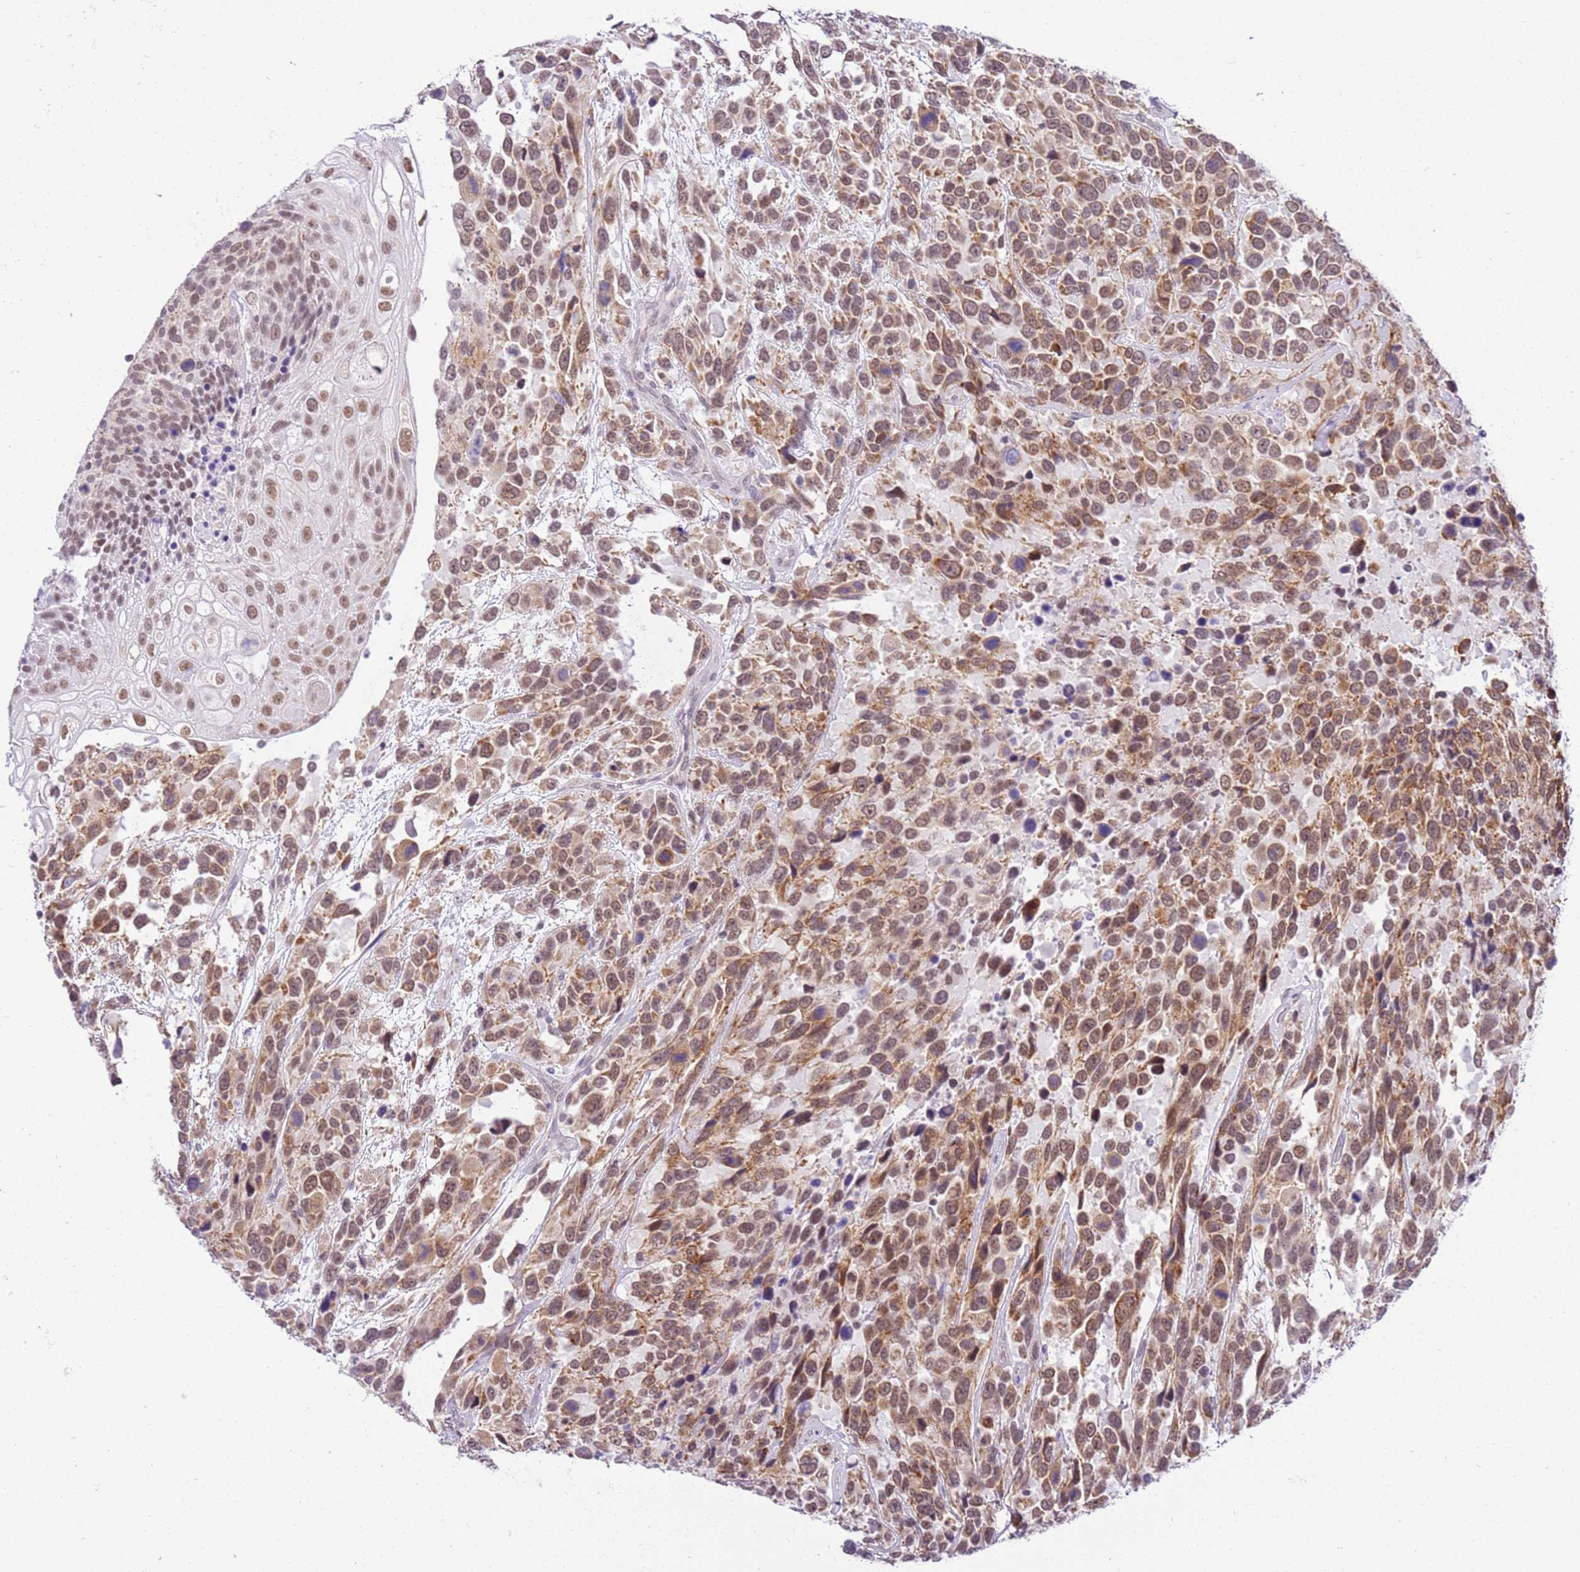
{"staining": {"intensity": "moderate", "quantity": ">75%", "location": "cytoplasmic/membranous,nuclear"}, "tissue": "urothelial cancer", "cell_type": "Tumor cells", "image_type": "cancer", "snomed": [{"axis": "morphology", "description": "Urothelial carcinoma, High grade"}, {"axis": "topography", "description": "Urinary bladder"}], "caption": "Immunohistochemical staining of urothelial cancer reveals medium levels of moderate cytoplasmic/membranous and nuclear positivity in about >75% of tumor cells. Using DAB (3,3'-diaminobenzidine) (brown) and hematoxylin (blue) stains, captured at high magnification using brightfield microscopy.", "gene": "SMIM4", "patient": {"sex": "female", "age": 70}}